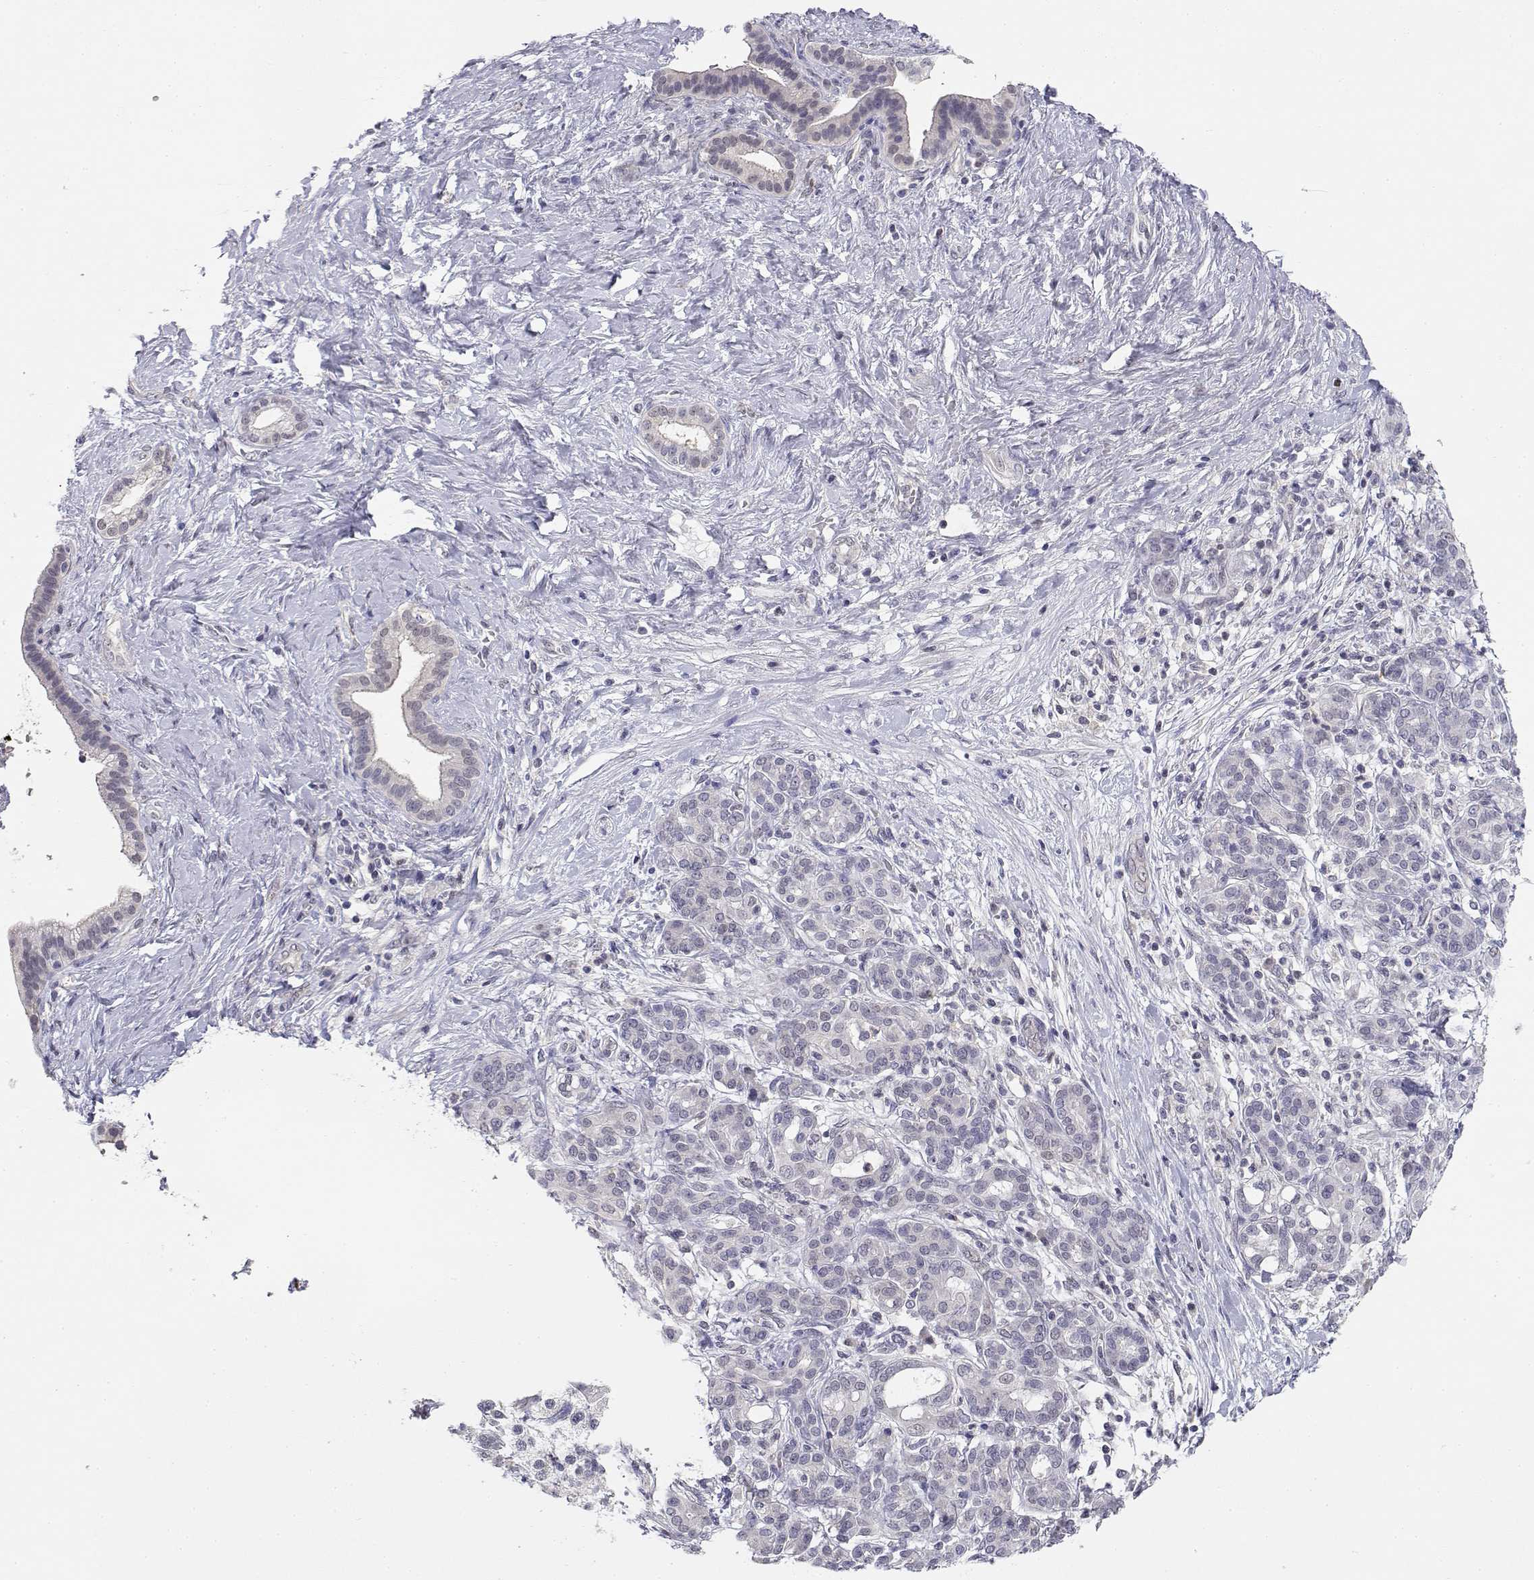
{"staining": {"intensity": "negative", "quantity": "none", "location": "none"}, "tissue": "pancreatic cancer", "cell_type": "Tumor cells", "image_type": "cancer", "snomed": [{"axis": "morphology", "description": "Adenocarcinoma, NOS"}, {"axis": "topography", "description": "Pancreas"}], "caption": "Photomicrograph shows no protein positivity in tumor cells of adenocarcinoma (pancreatic) tissue. (Brightfield microscopy of DAB immunohistochemistry (IHC) at high magnification).", "gene": "ADA", "patient": {"sex": "male", "age": 44}}